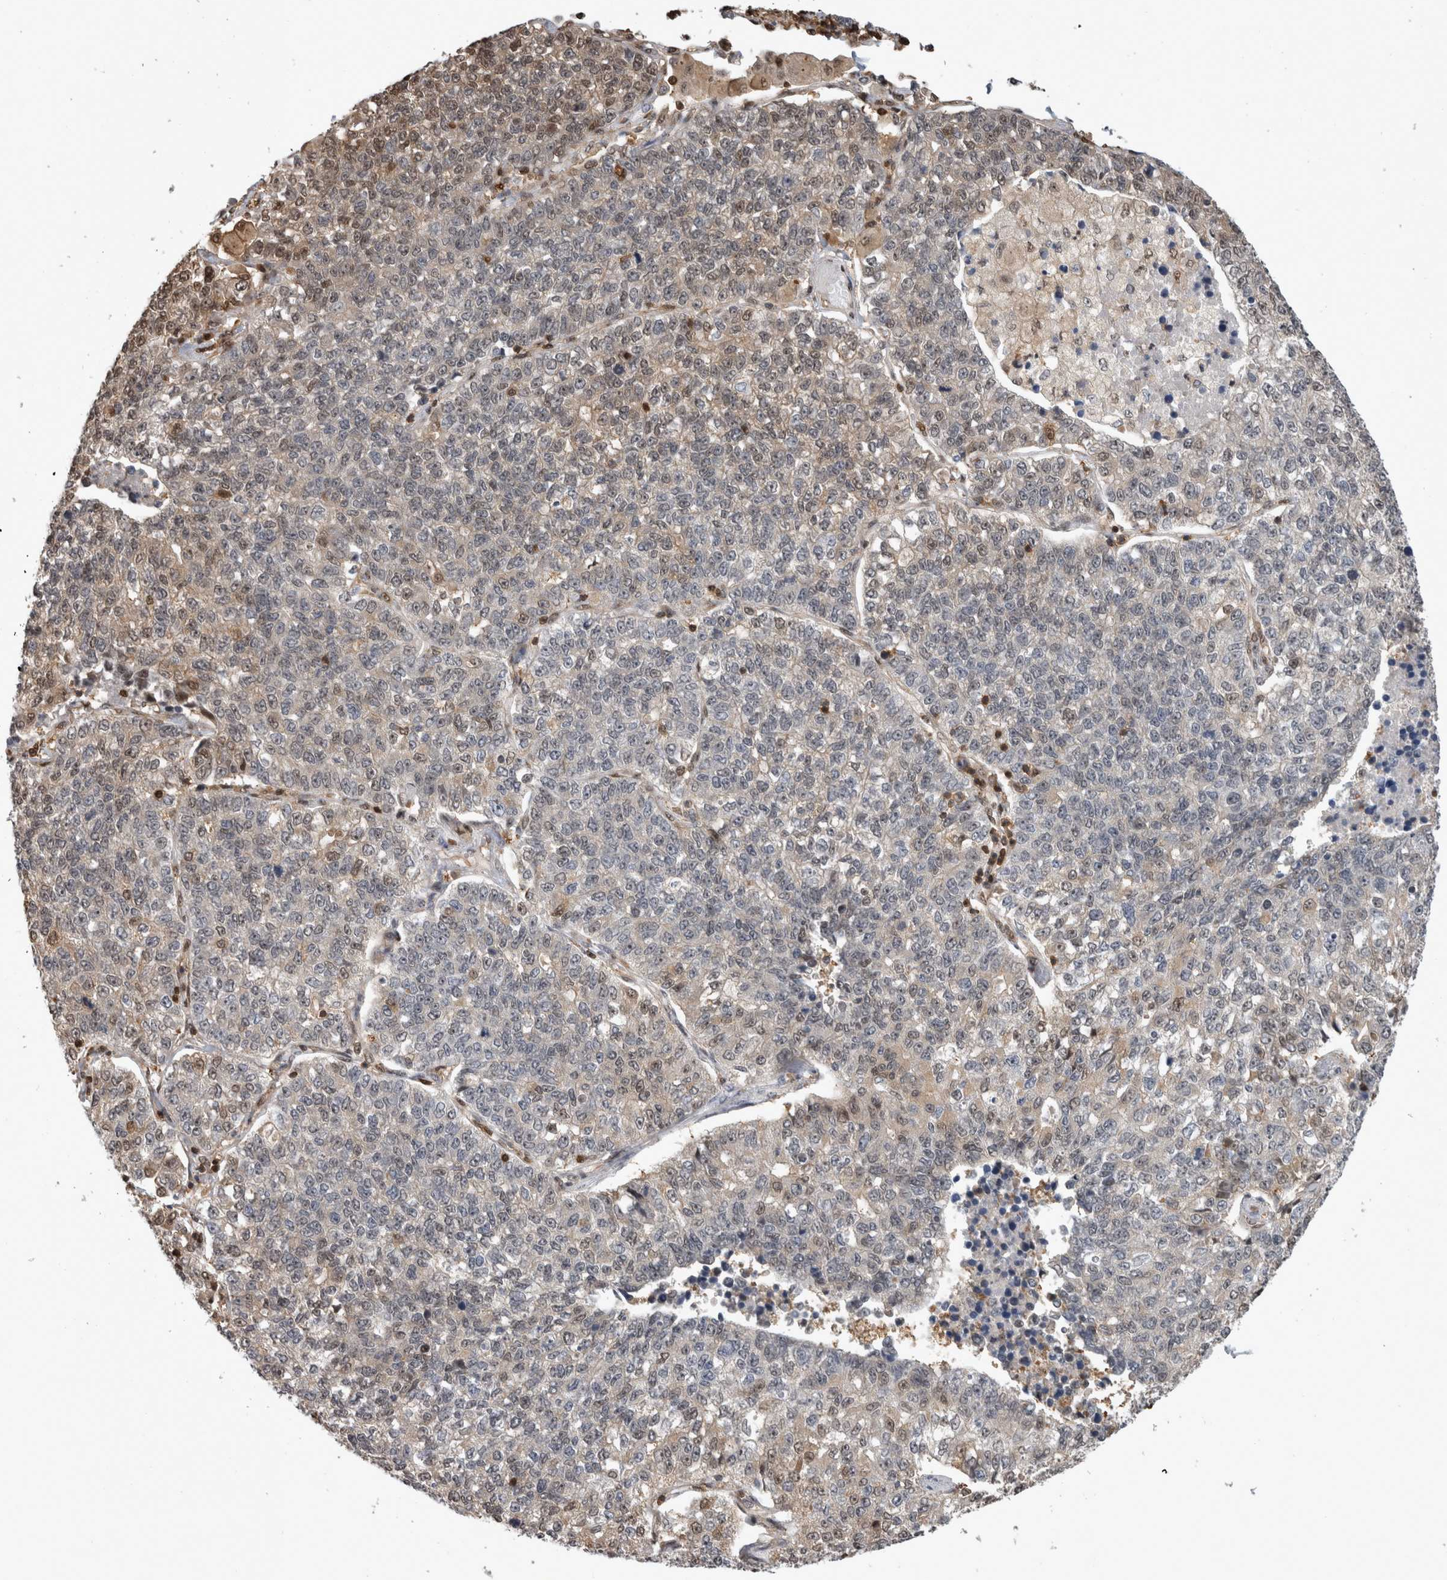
{"staining": {"intensity": "weak", "quantity": "<25%", "location": "cytoplasmic/membranous,nuclear"}, "tissue": "lung cancer", "cell_type": "Tumor cells", "image_type": "cancer", "snomed": [{"axis": "morphology", "description": "Adenocarcinoma, NOS"}, {"axis": "topography", "description": "Lung"}], "caption": "IHC photomicrograph of human adenocarcinoma (lung) stained for a protein (brown), which shows no positivity in tumor cells. Nuclei are stained in blue.", "gene": "TDRD7", "patient": {"sex": "male", "age": 49}}